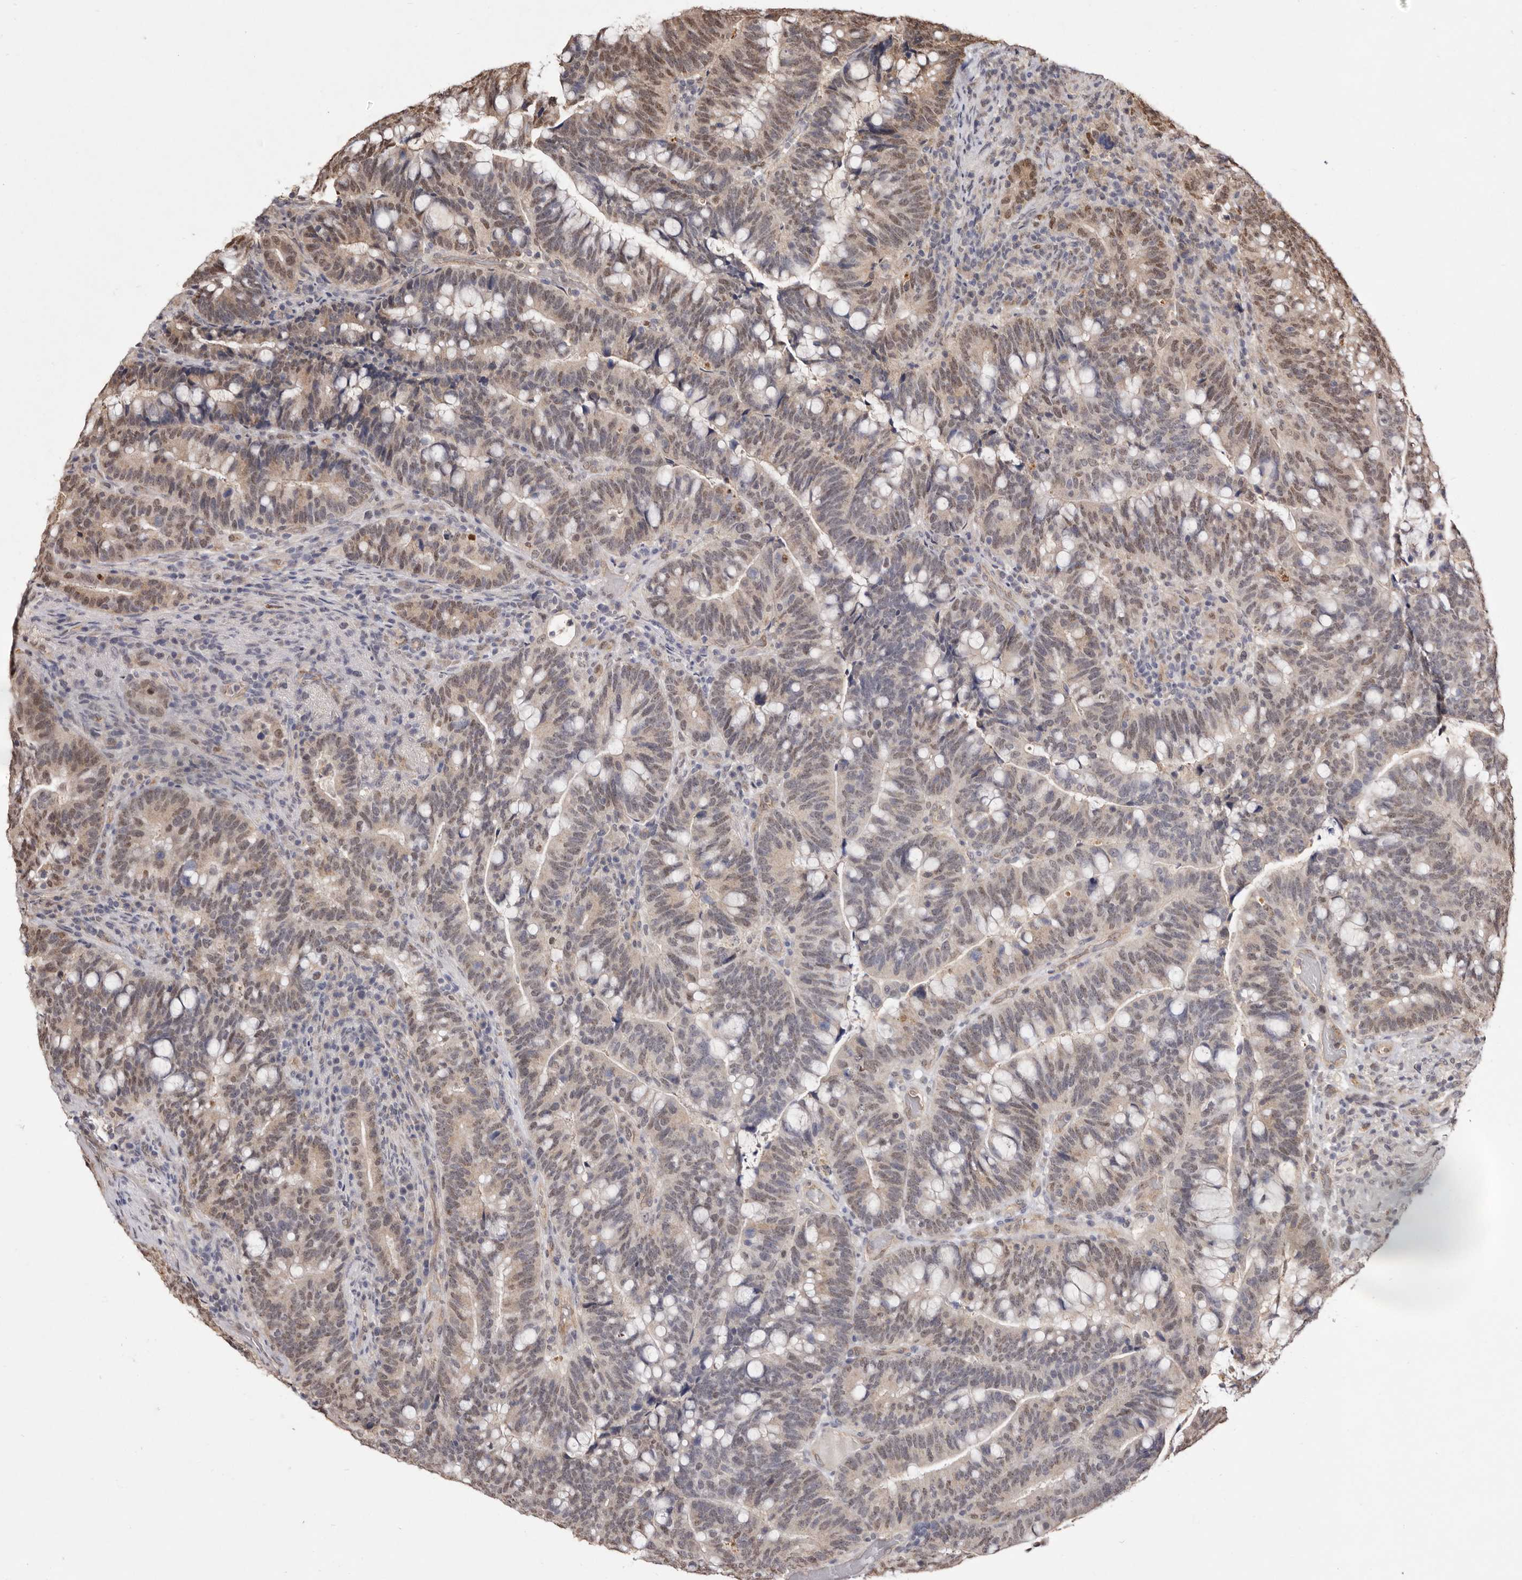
{"staining": {"intensity": "weak", "quantity": "25%-75%", "location": "cytoplasmic/membranous,nuclear"}, "tissue": "colorectal cancer", "cell_type": "Tumor cells", "image_type": "cancer", "snomed": [{"axis": "morphology", "description": "Adenocarcinoma, NOS"}, {"axis": "topography", "description": "Colon"}], "caption": "Human colorectal cancer stained with a protein marker exhibits weak staining in tumor cells.", "gene": "NOTCH1", "patient": {"sex": "female", "age": 66}}